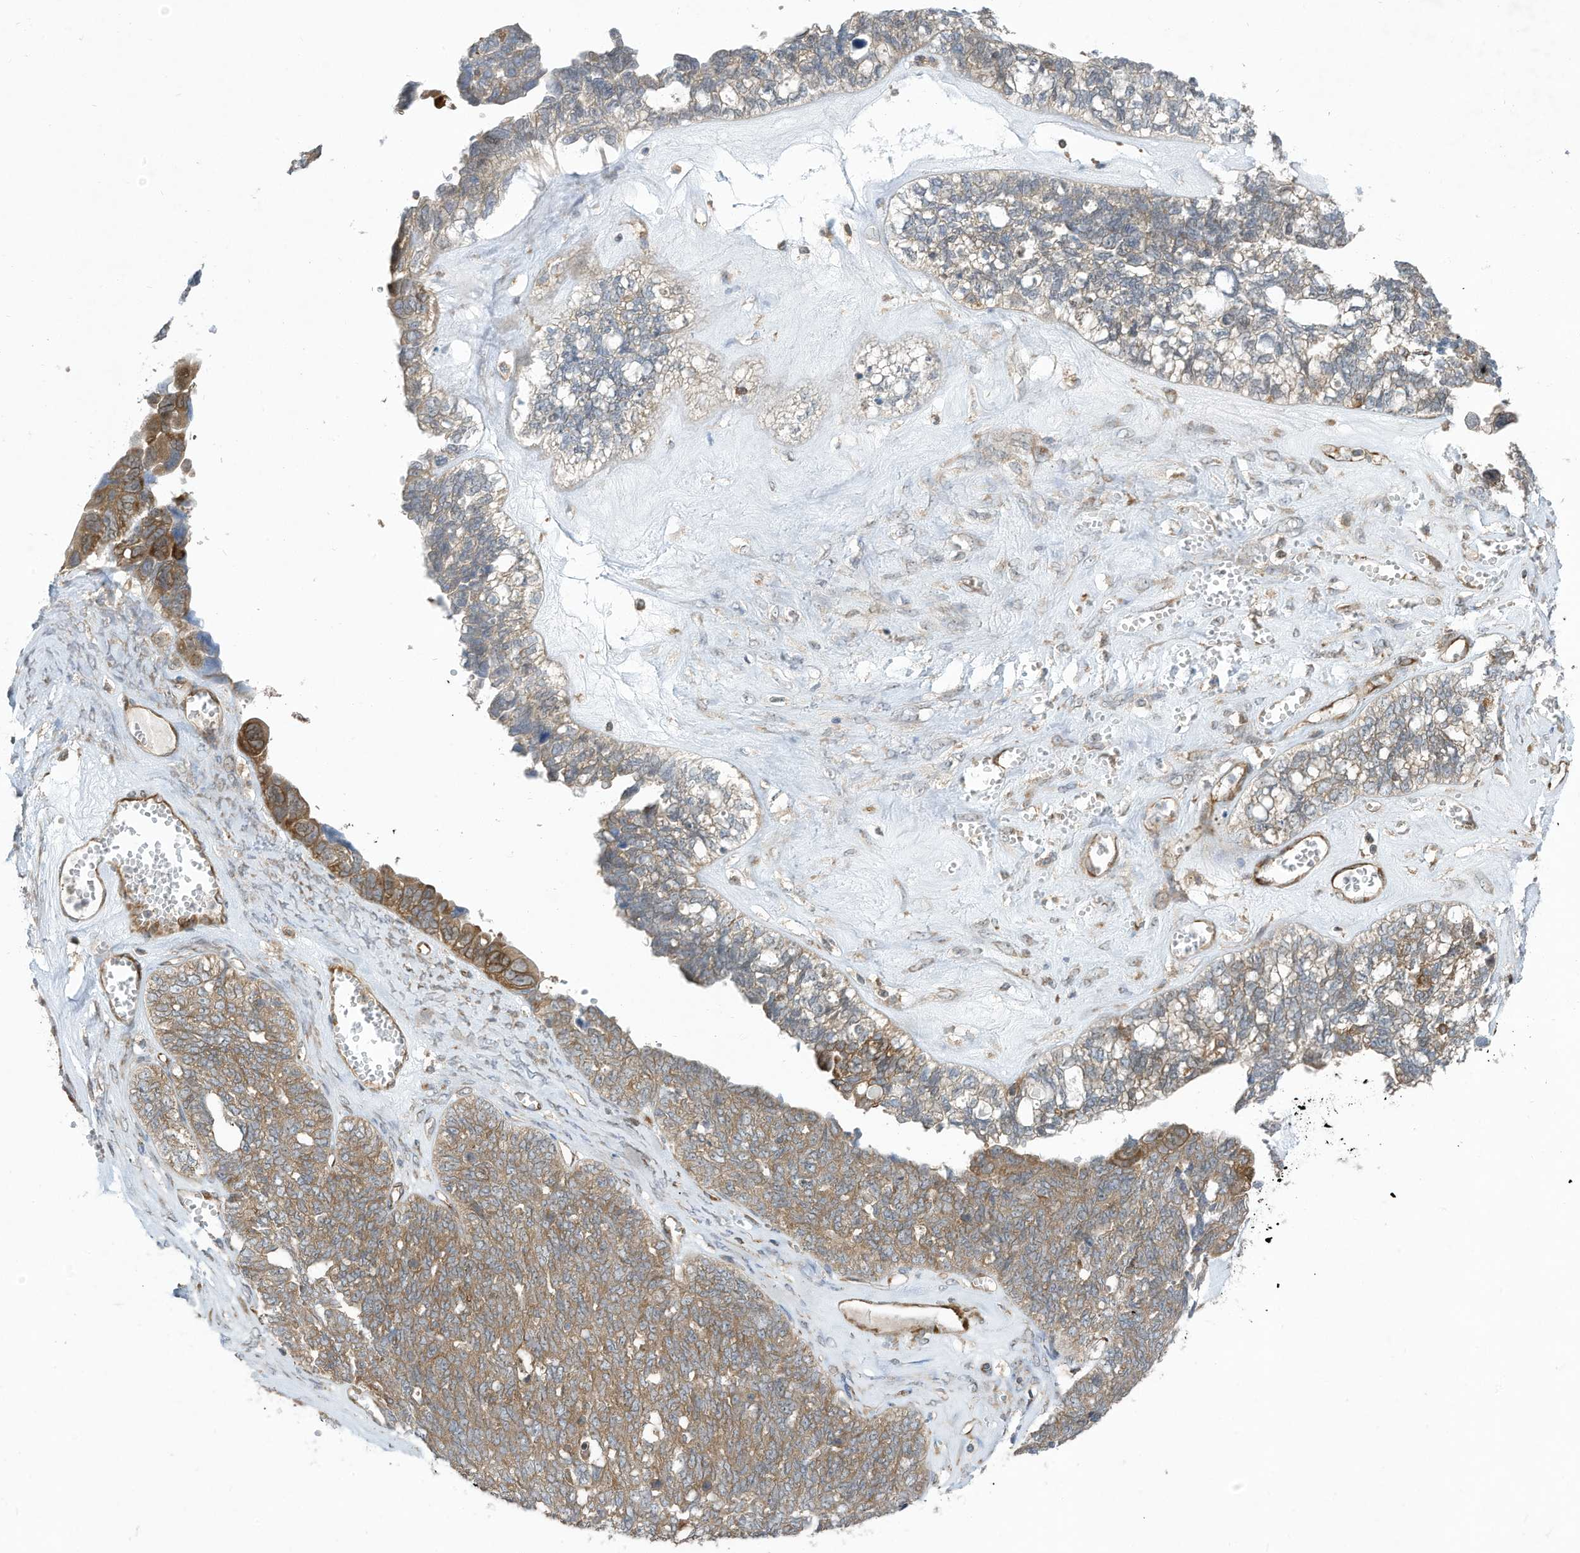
{"staining": {"intensity": "moderate", "quantity": "<25%", "location": "cytoplasmic/membranous"}, "tissue": "ovarian cancer", "cell_type": "Tumor cells", "image_type": "cancer", "snomed": [{"axis": "morphology", "description": "Cystadenocarcinoma, serous, NOS"}, {"axis": "topography", "description": "Ovary"}], "caption": "The photomicrograph displays immunohistochemical staining of ovarian cancer. There is moderate cytoplasmic/membranous expression is present in approximately <25% of tumor cells. The staining was performed using DAB, with brown indicating positive protein expression. Nuclei are stained blue with hematoxylin.", "gene": "USE1", "patient": {"sex": "female", "age": 79}}